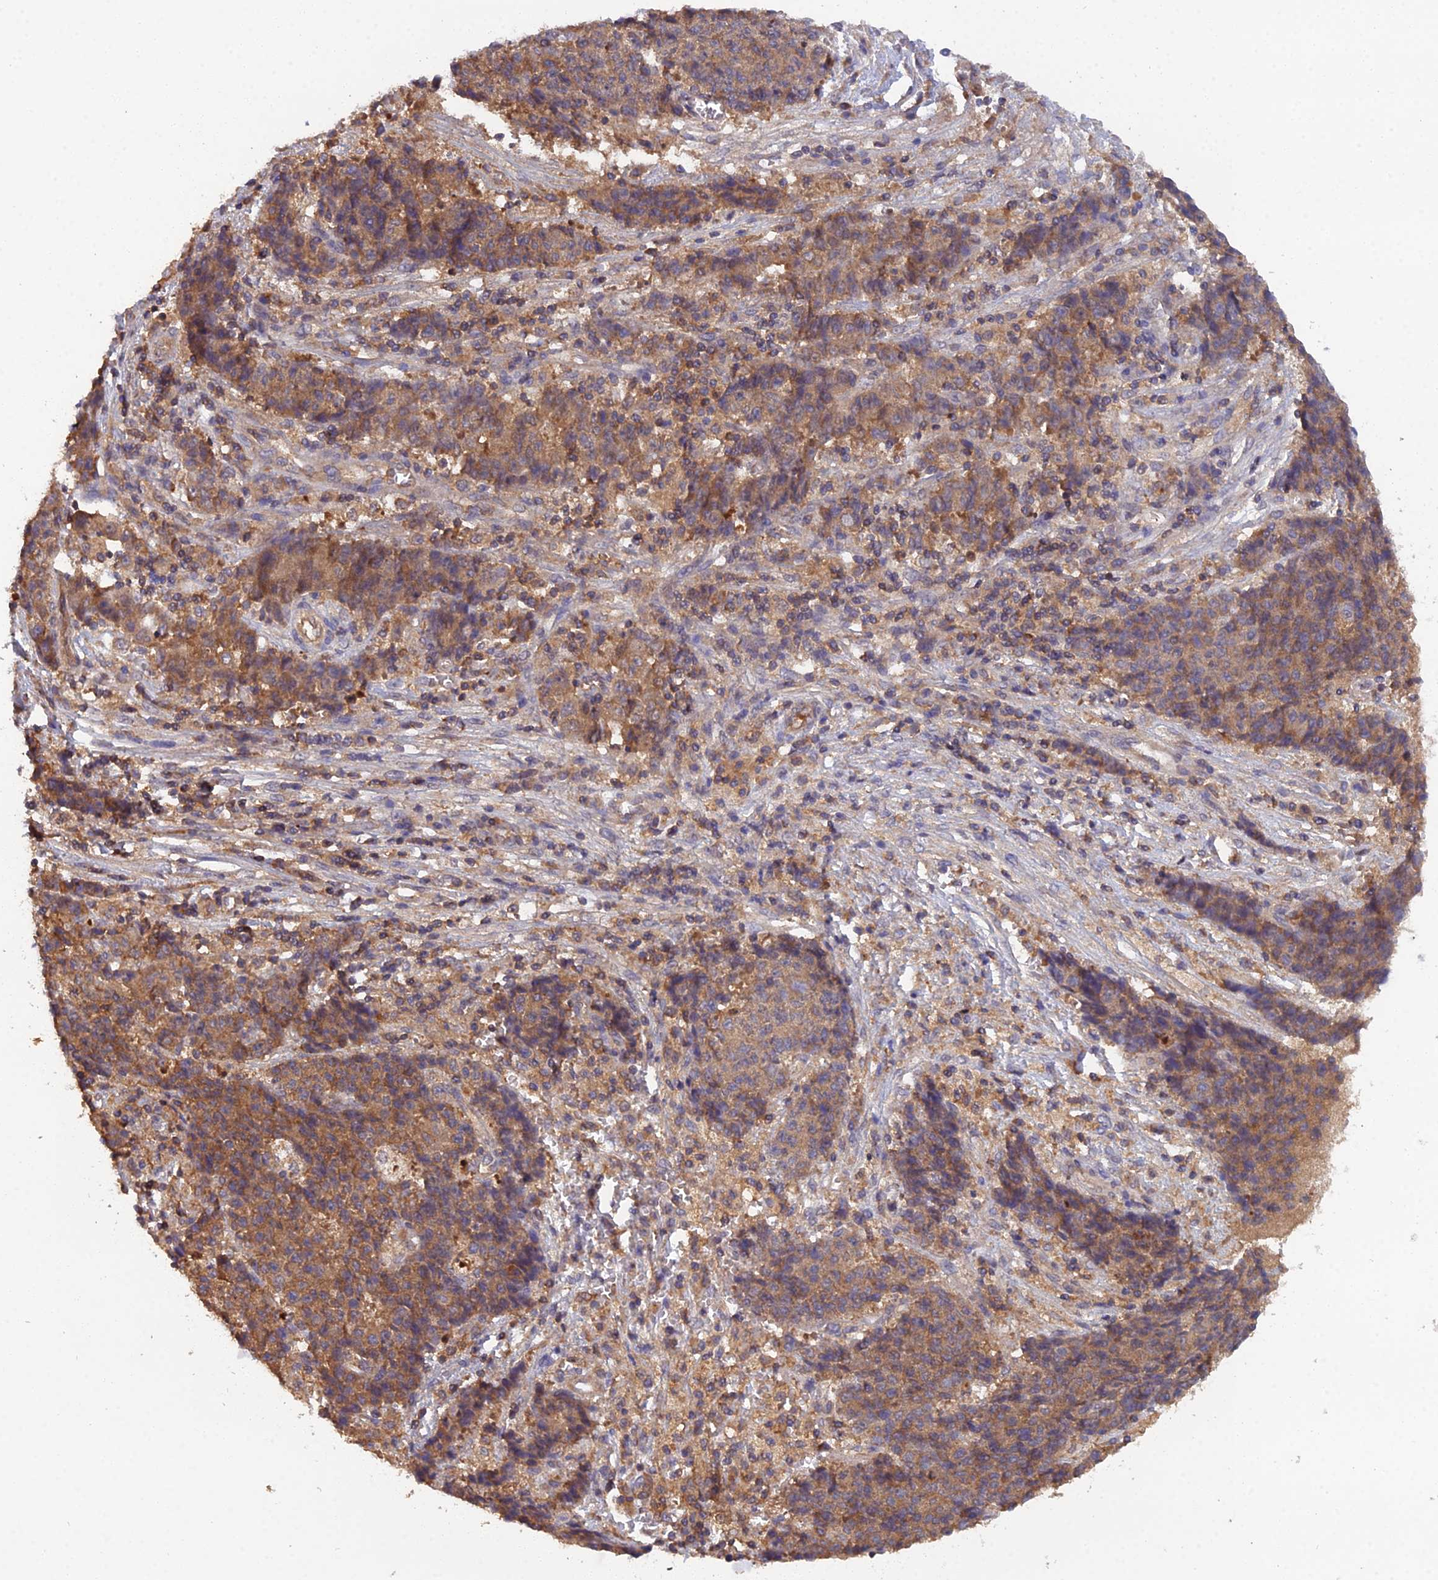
{"staining": {"intensity": "moderate", "quantity": "25%-75%", "location": "cytoplasmic/membranous"}, "tissue": "ovarian cancer", "cell_type": "Tumor cells", "image_type": "cancer", "snomed": [{"axis": "morphology", "description": "Carcinoma, endometroid"}, {"axis": "topography", "description": "Ovary"}], "caption": "Endometroid carcinoma (ovarian) was stained to show a protein in brown. There is medium levels of moderate cytoplasmic/membranous positivity in about 25%-75% of tumor cells.", "gene": "TMEM258", "patient": {"sex": "female", "age": 42}}